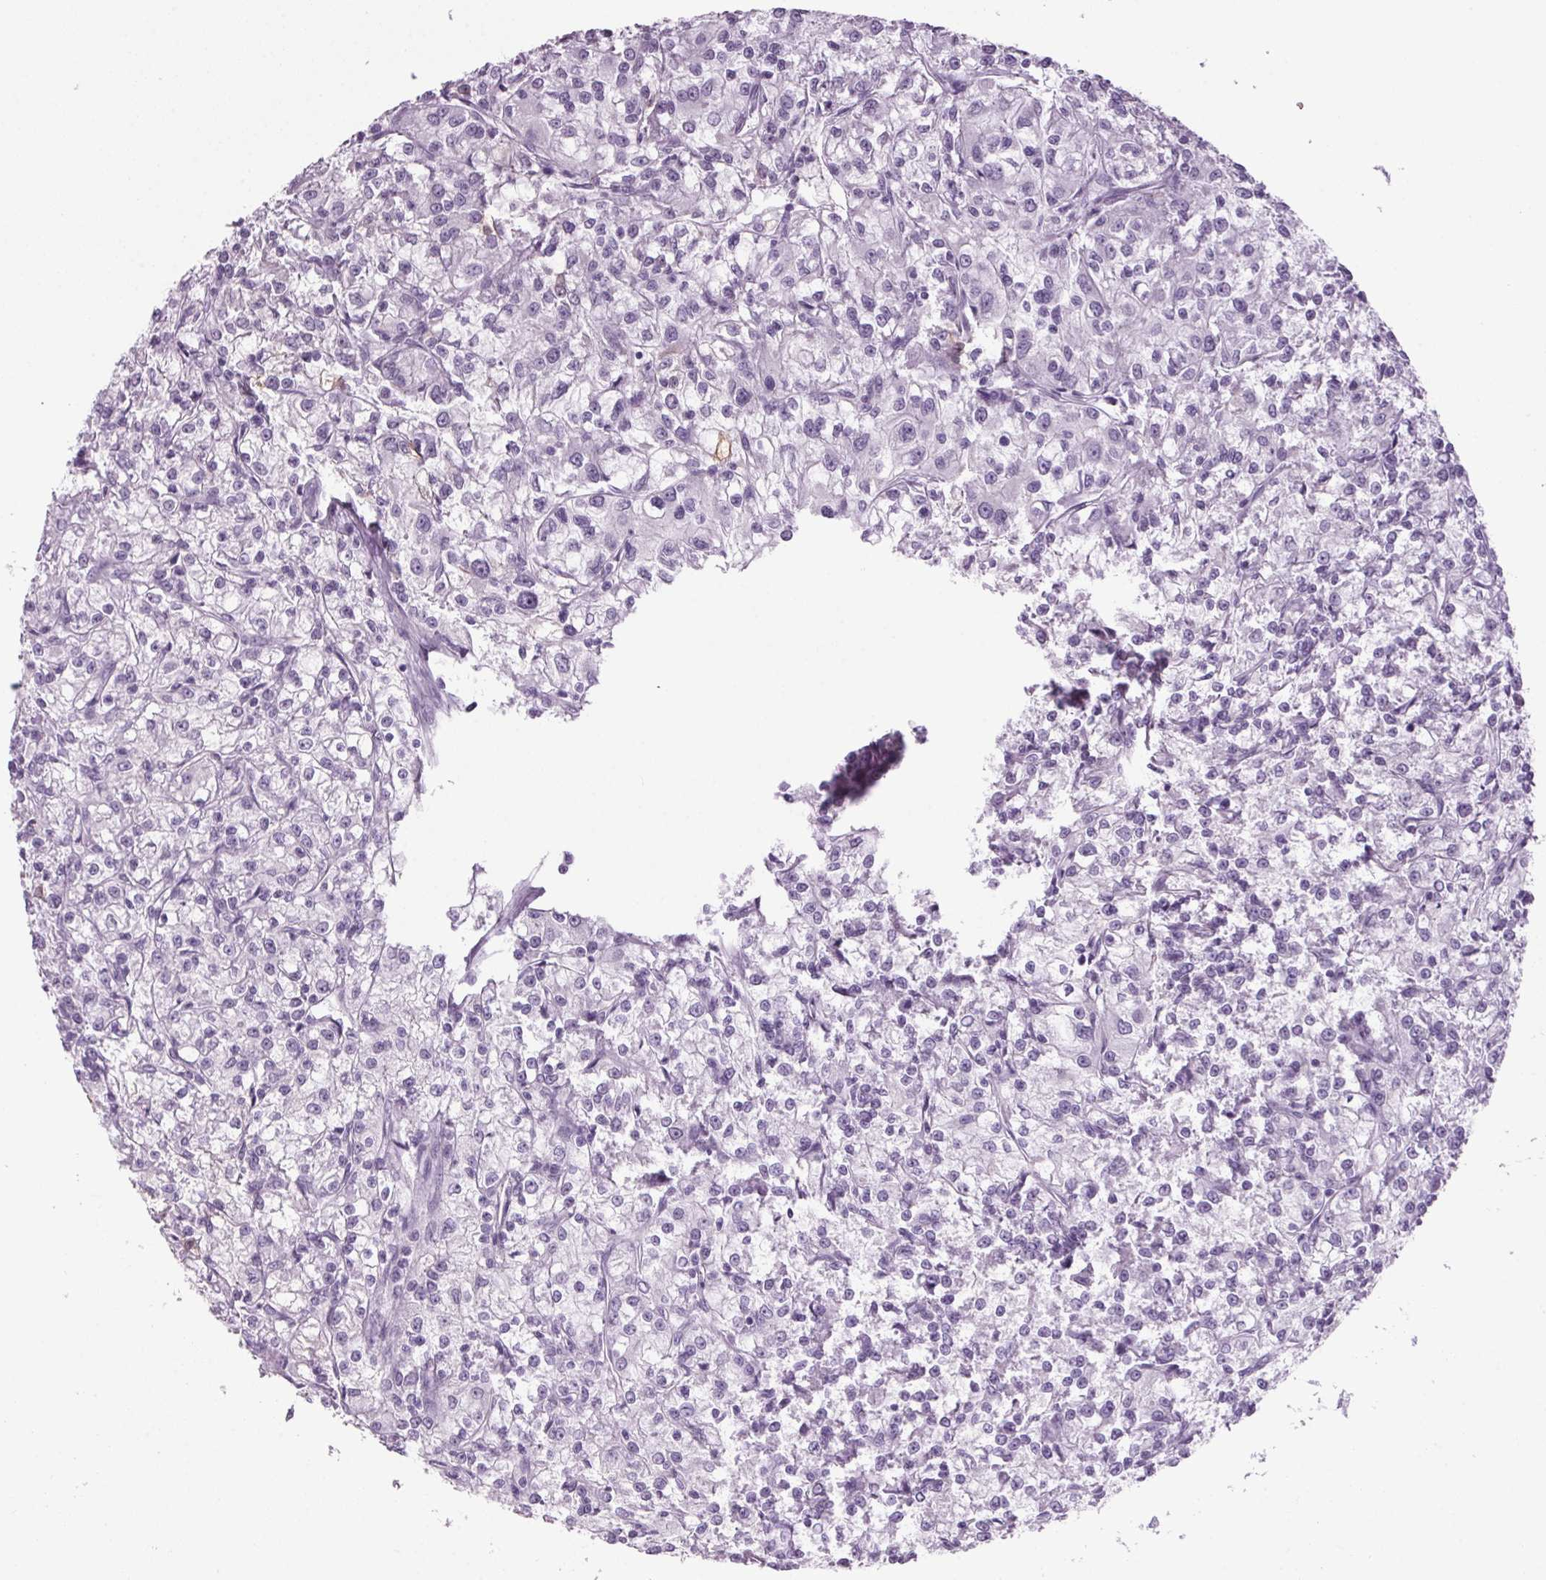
{"staining": {"intensity": "negative", "quantity": "none", "location": "none"}, "tissue": "renal cancer", "cell_type": "Tumor cells", "image_type": "cancer", "snomed": [{"axis": "morphology", "description": "Adenocarcinoma, NOS"}, {"axis": "topography", "description": "Kidney"}], "caption": "A high-resolution histopathology image shows IHC staining of renal cancer (adenocarcinoma), which exhibits no significant staining in tumor cells.", "gene": "PPP1R1A", "patient": {"sex": "female", "age": 59}}